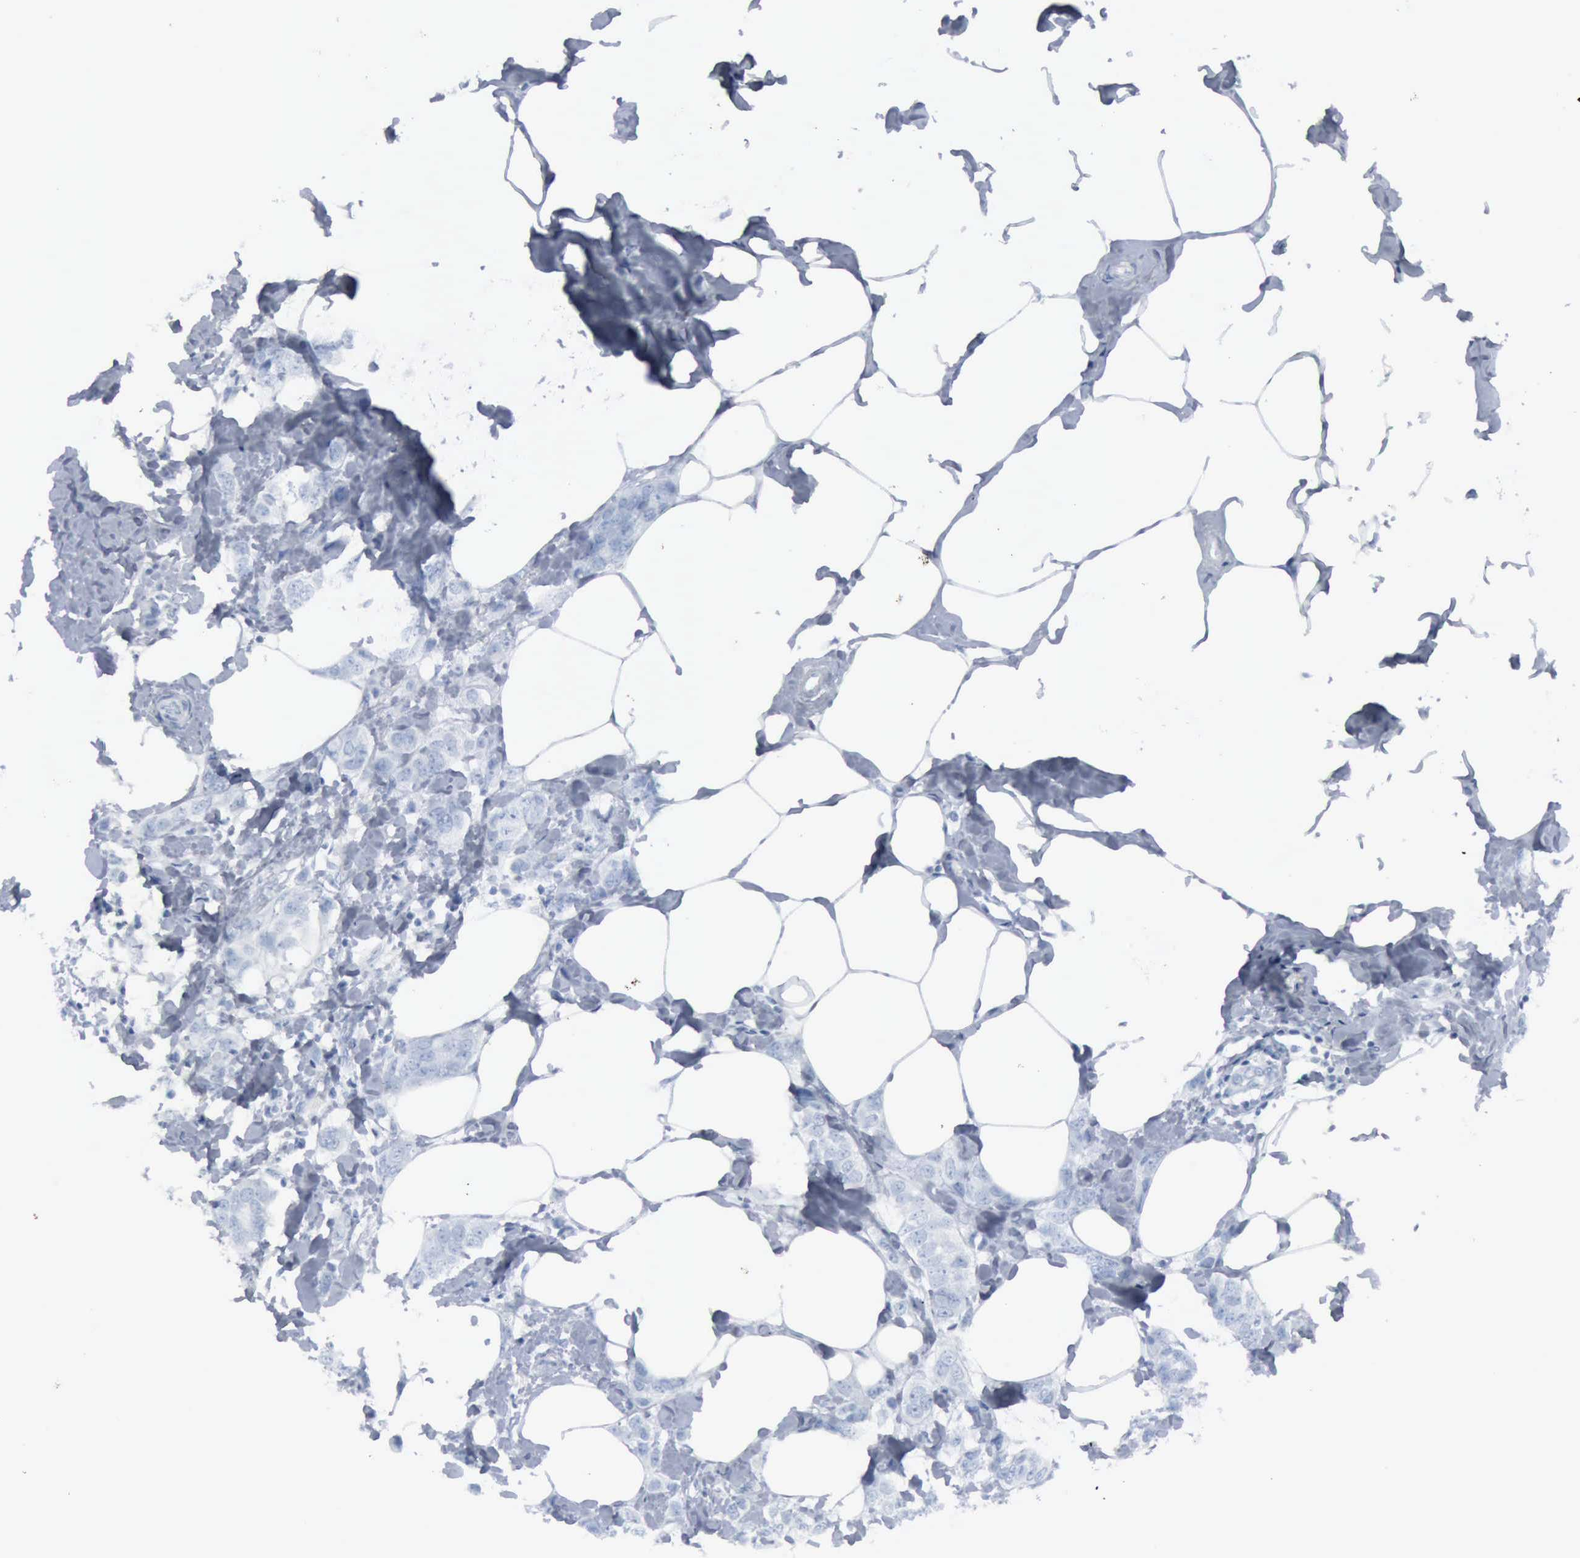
{"staining": {"intensity": "negative", "quantity": "none", "location": "none"}, "tissue": "breast cancer", "cell_type": "Tumor cells", "image_type": "cancer", "snomed": [{"axis": "morphology", "description": "Normal tissue, NOS"}, {"axis": "morphology", "description": "Duct carcinoma"}, {"axis": "topography", "description": "Breast"}], "caption": "A high-resolution image shows immunohistochemistry (IHC) staining of breast intraductal carcinoma, which reveals no significant positivity in tumor cells.", "gene": "DMD", "patient": {"sex": "female", "age": 50}}